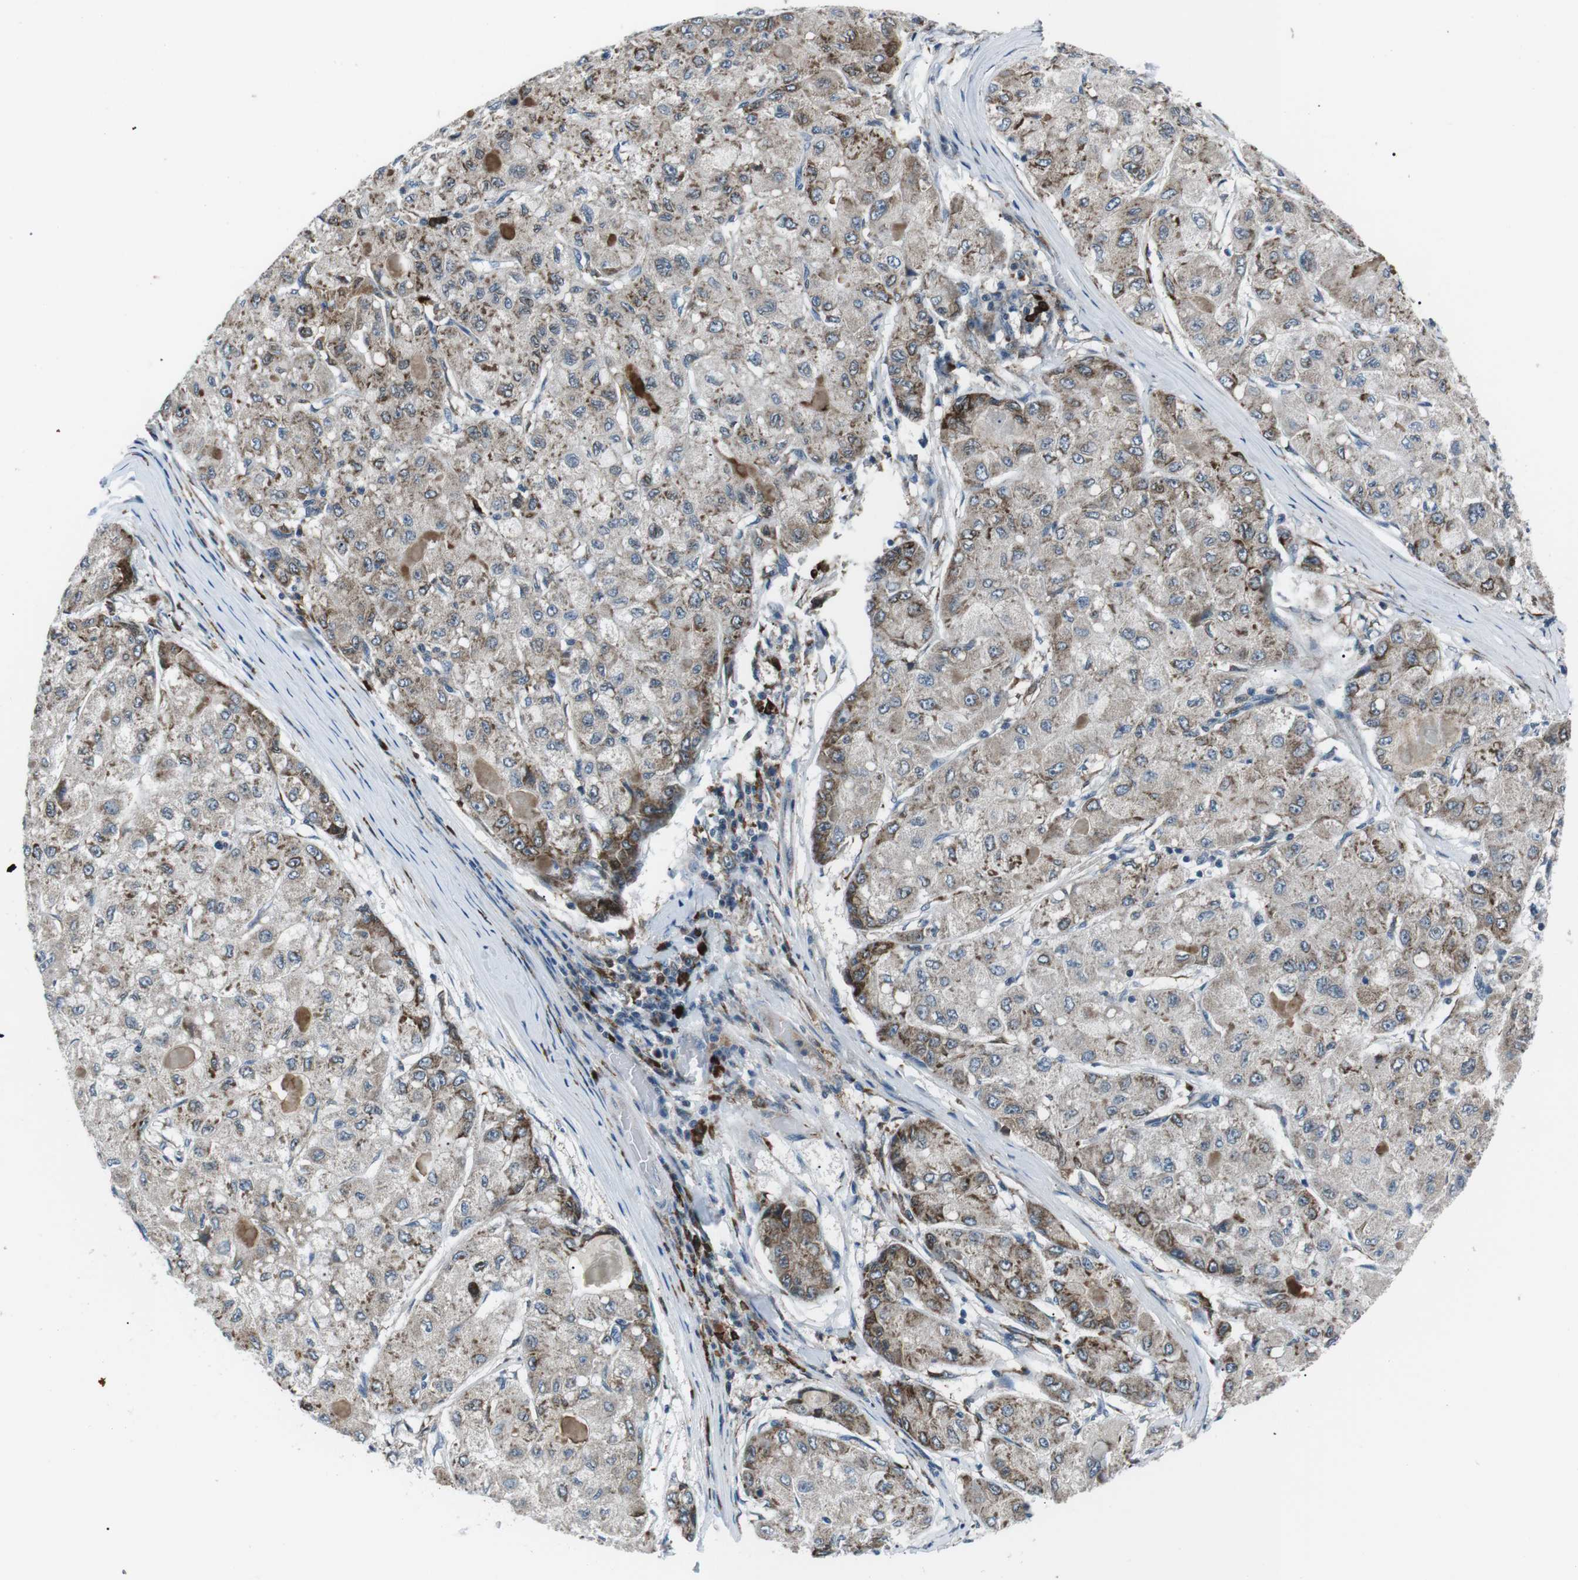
{"staining": {"intensity": "moderate", "quantity": "25%-75%", "location": "cytoplasmic/membranous"}, "tissue": "liver cancer", "cell_type": "Tumor cells", "image_type": "cancer", "snomed": [{"axis": "morphology", "description": "Carcinoma, Hepatocellular, NOS"}, {"axis": "topography", "description": "Liver"}], "caption": "Human liver cancer stained with a protein marker demonstrates moderate staining in tumor cells.", "gene": "BLNK", "patient": {"sex": "male", "age": 80}}